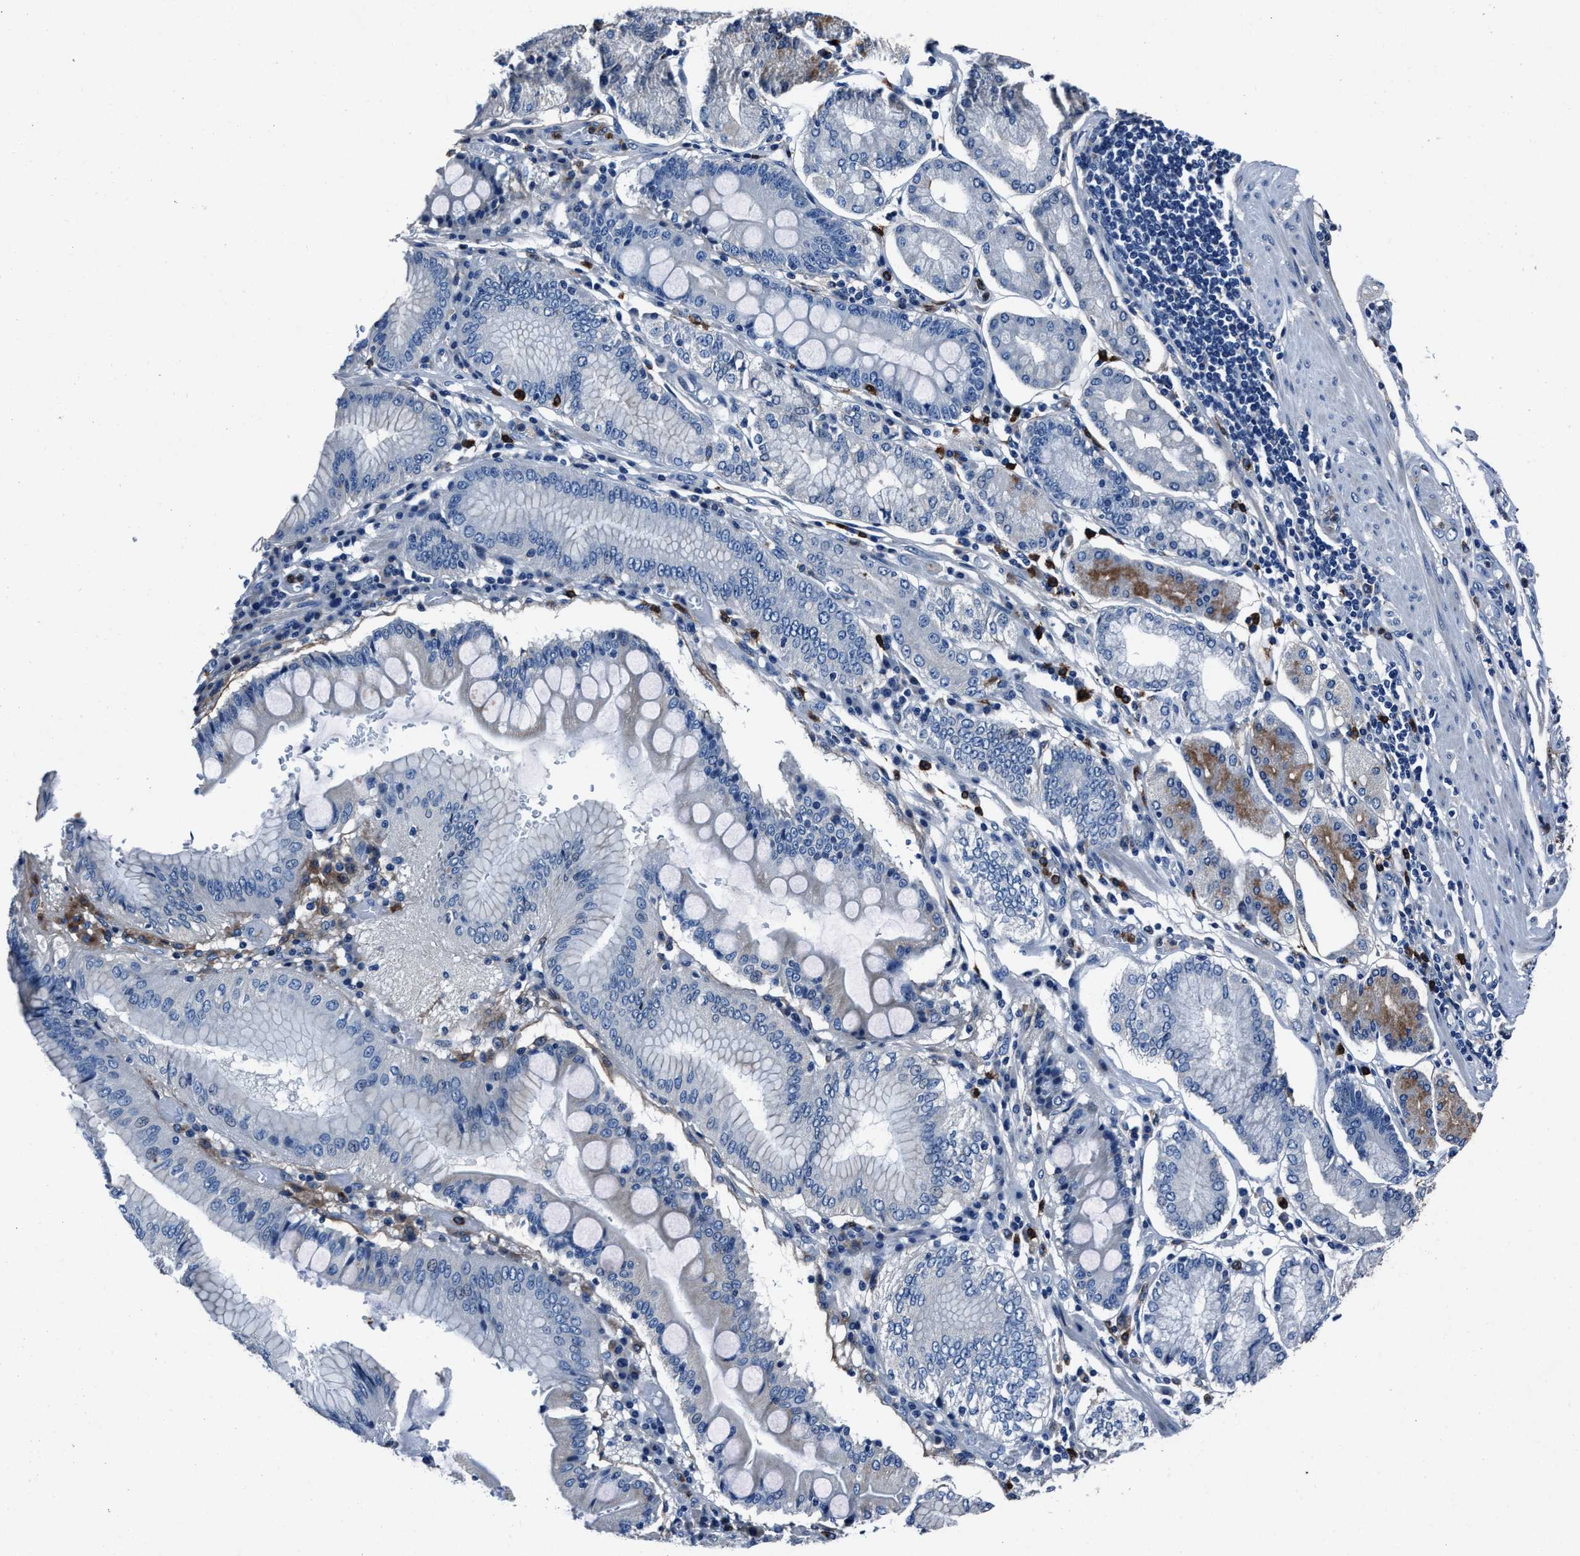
{"staining": {"intensity": "negative", "quantity": "none", "location": "none"}, "tissue": "stomach cancer", "cell_type": "Tumor cells", "image_type": "cancer", "snomed": [{"axis": "morphology", "description": "Adenocarcinoma, NOS"}, {"axis": "topography", "description": "Stomach"}], "caption": "Immunohistochemistry (IHC) of adenocarcinoma (stomach) shows no staining in tumor cells.", "gene": "FGL2", "patient": {"sex": "female", "age": 73}}